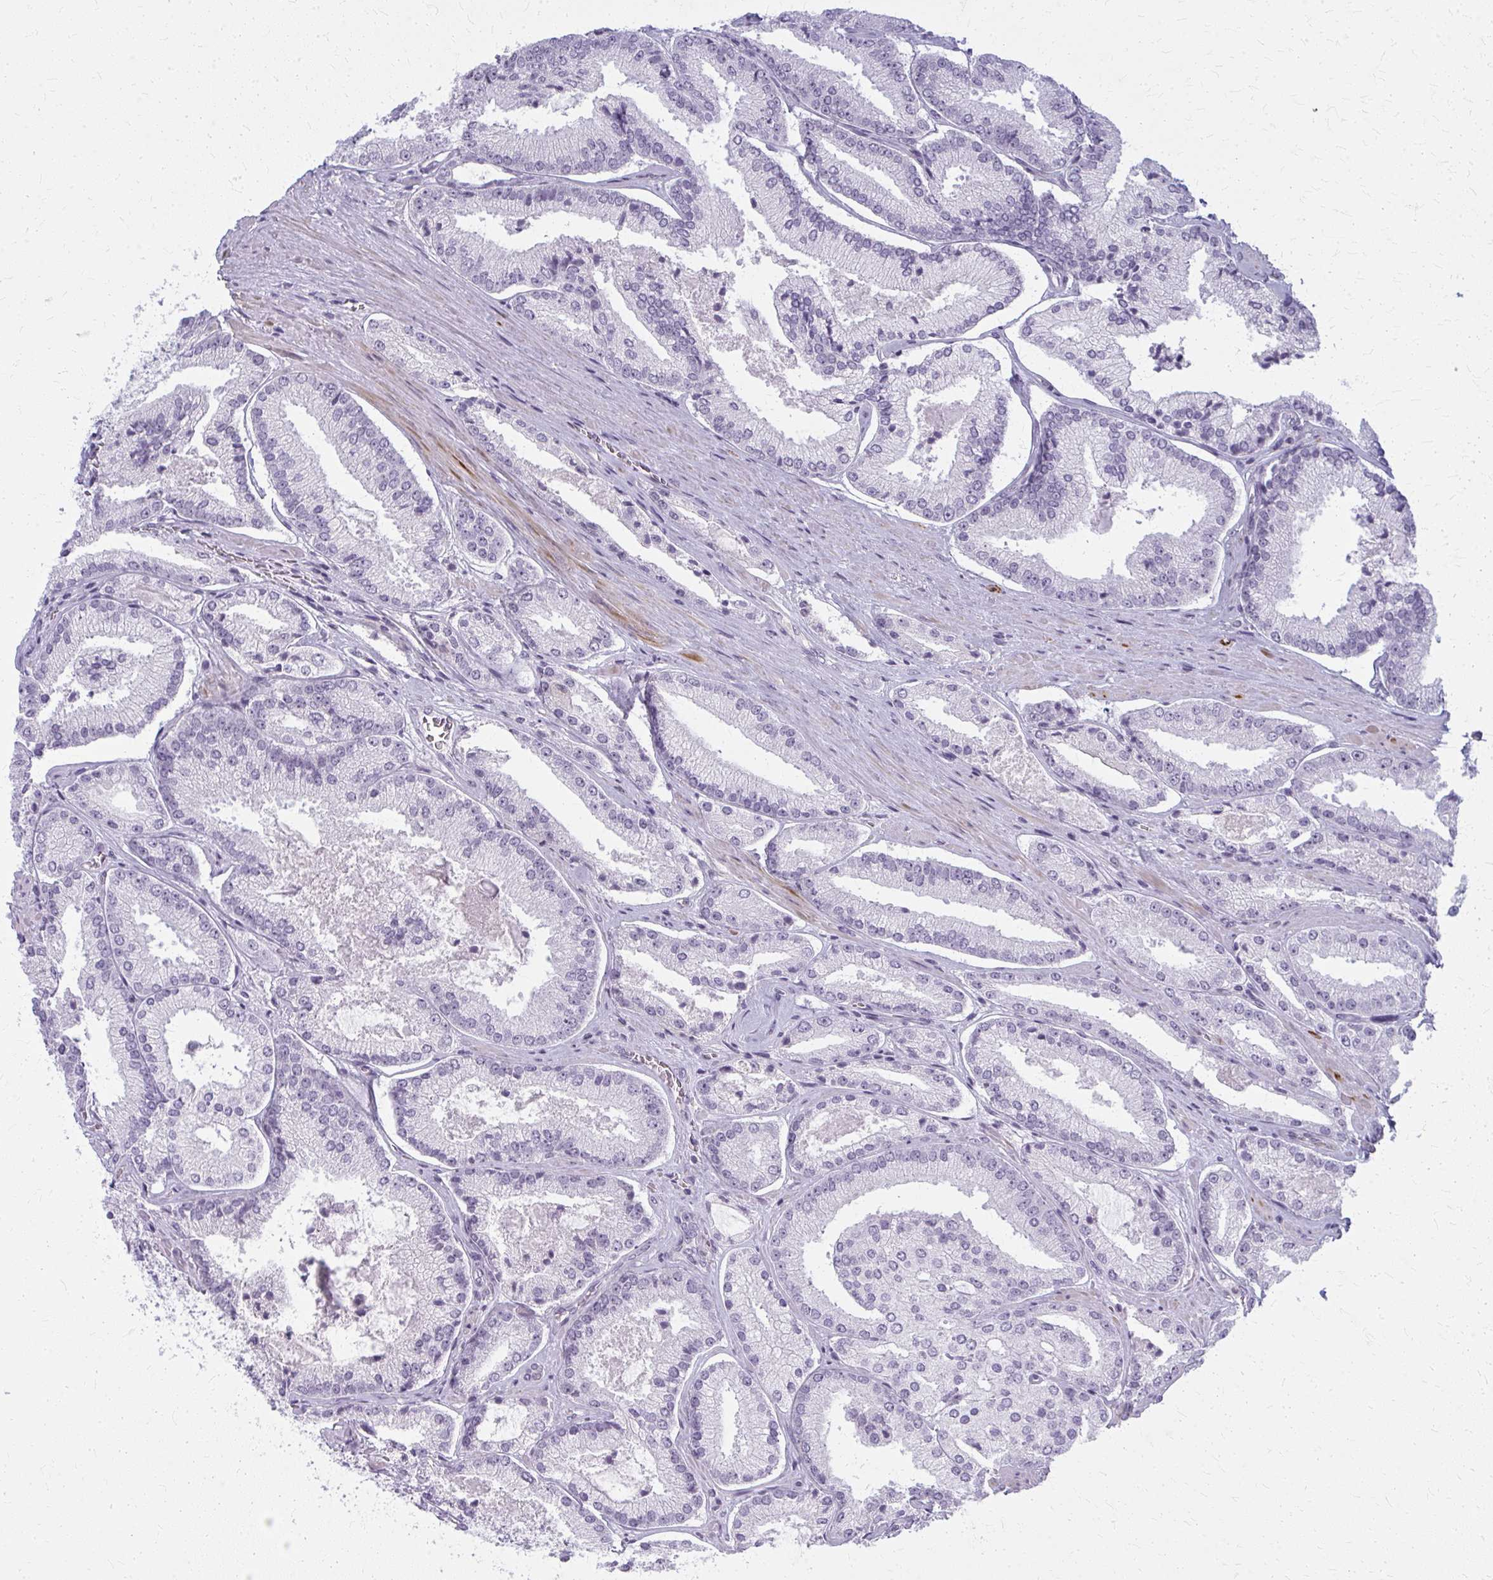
{"staining": {"intensity": "negative", "quantity": "none", "location": "none"}, "tissue": "prostate cancer", "cell_type": "Tumor cells", "image_type": "cancer", "snomed": [{"axis": "morphology", "description": "Adenocarcinoma, High grade"}, {"axis": "topography", "description": "Prostate"}], "caption": "There is no significant positivity in tumor cells of adenocarcinoma (high-grade) (prostate).", "gene": "CASQ2", "patient": {"sex": "male", "age": 73}}